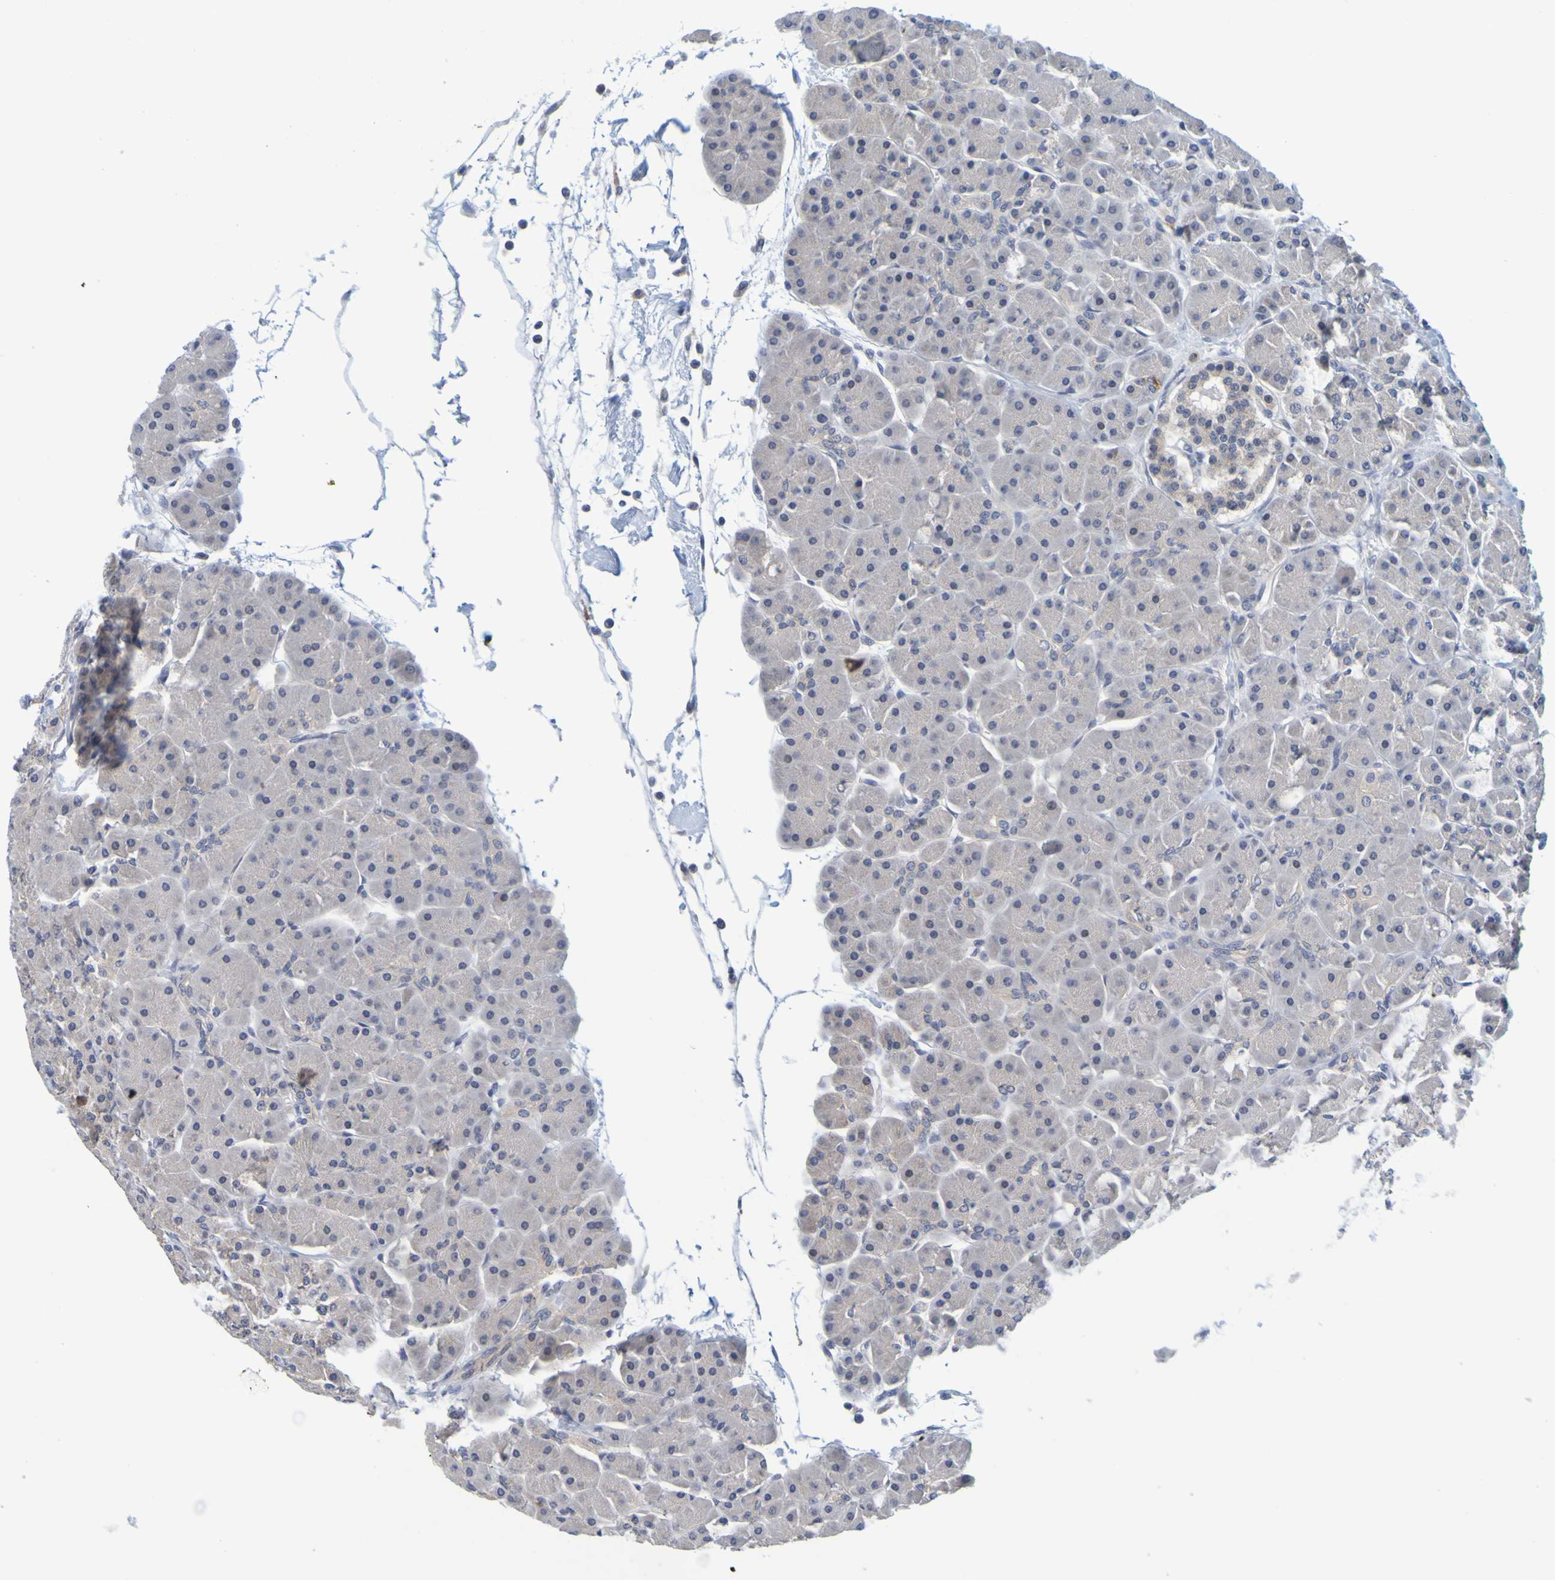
{"staining": {"intensity": "negative", "quantity": "none", "location": "none"}, "tissue": "pancreas", "cell_type": "Exocrine glandular cells", "image_type": "normal", "snomed": [{"axis": "morphology", "description": "Normal tissue, NOS"}, {"axis": "topography", "description": "Pancreas"}], "caption": "This is a photomicrograph of IHC staining of unremarkable pancreas, which shows no expression in exocrine glandular cells. (DAB IHC visualized using brightfield microscopy, high magnification).", "gene": "ENDOU", "patient": {"sex": "male", "age": 66}}